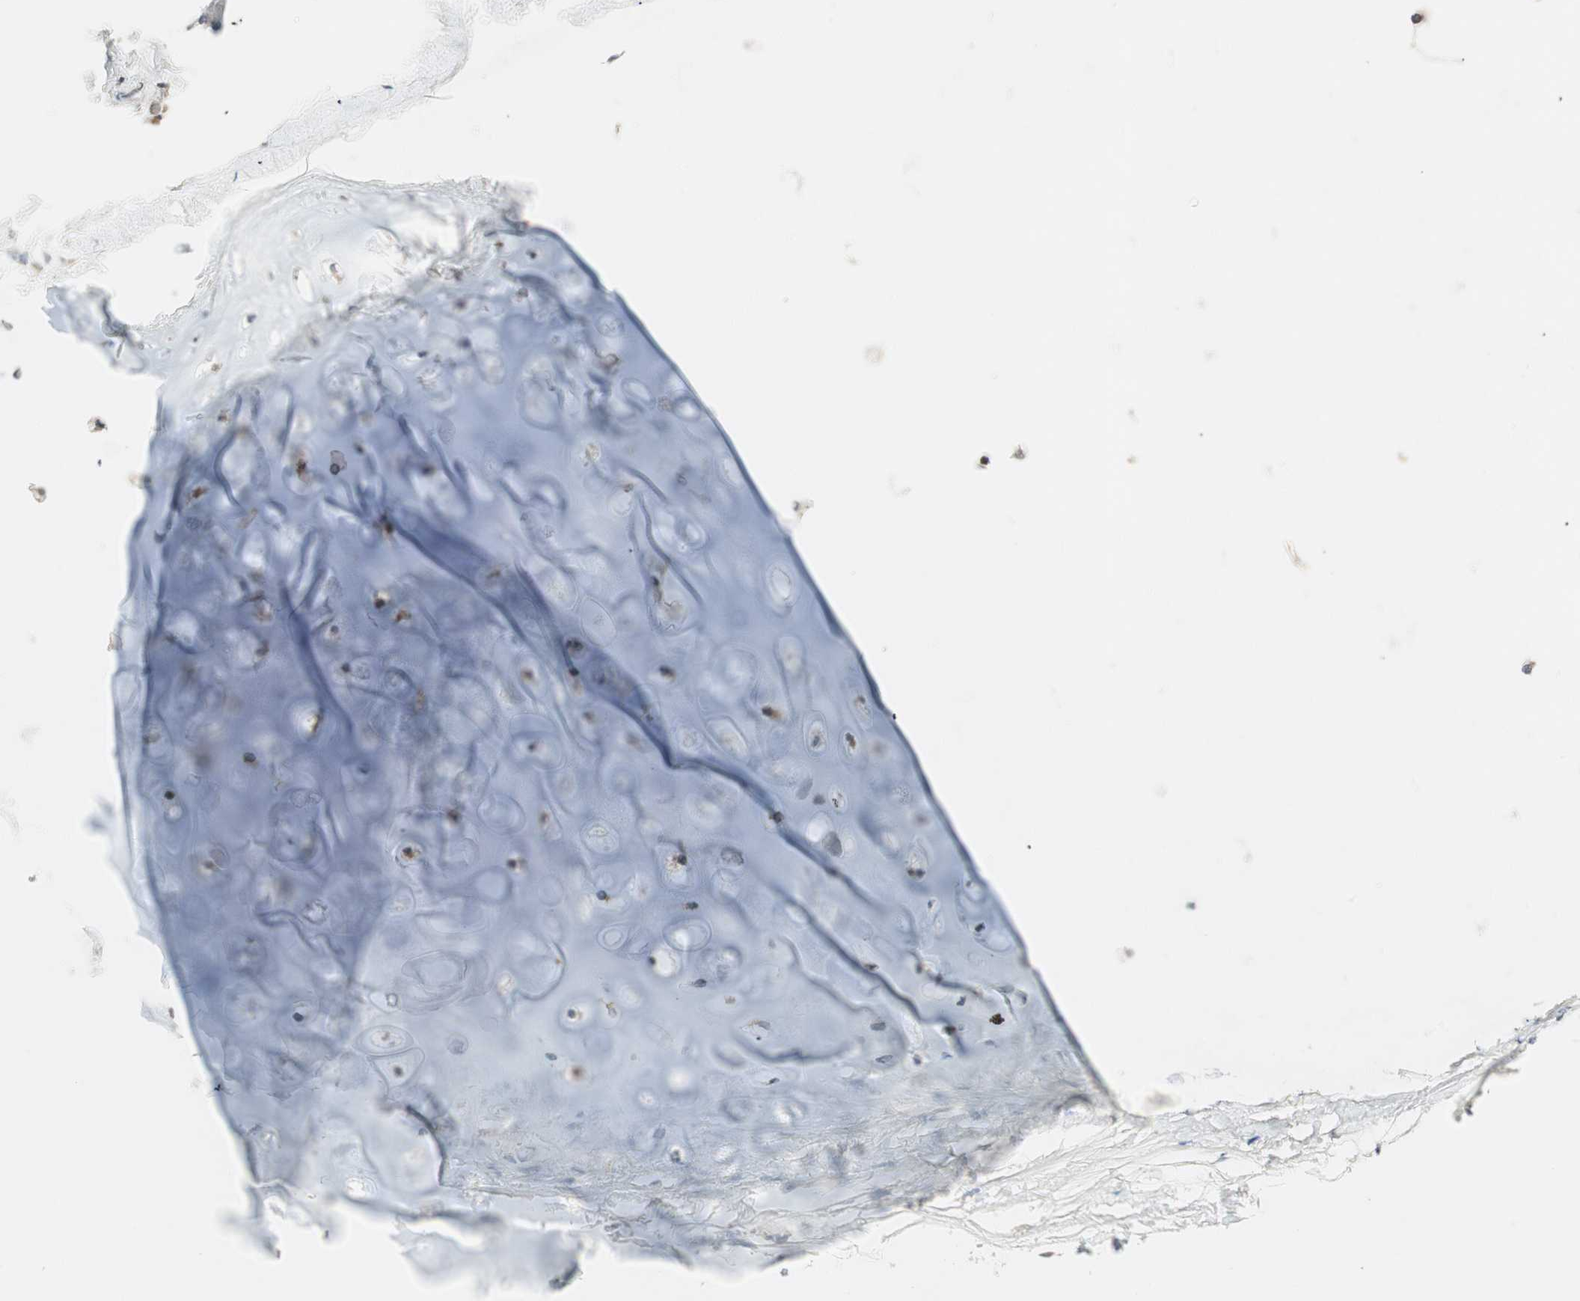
{"staining": {"intensity": "moderate", "quantity": "25%-75%", "location": "cytoplasmic/membranous,nuclear"}, "tissue": "adipose tissue", "cell_type": "Adipocytes", "image_type": "normal", "snomed": [{"axis": "morphology", "description": "Normal tissue, NOS"}, {"axis": "topography", "description": "Cartilage tissue"}, {"axis": "topography", "description": "Bronchus"}], "caption": "Adipocytes show moderate cytoplasmic/membranous,nuclear expression in about 25%-75% of cells in normal adipose tissue. The protein of interest is stained brown, and the nuclei are stained in blue (DAB IHC with brightfield microscopy, high magnification).", "gene": "CGRRF1", "patient": {"sex": "female", "age": 73}}